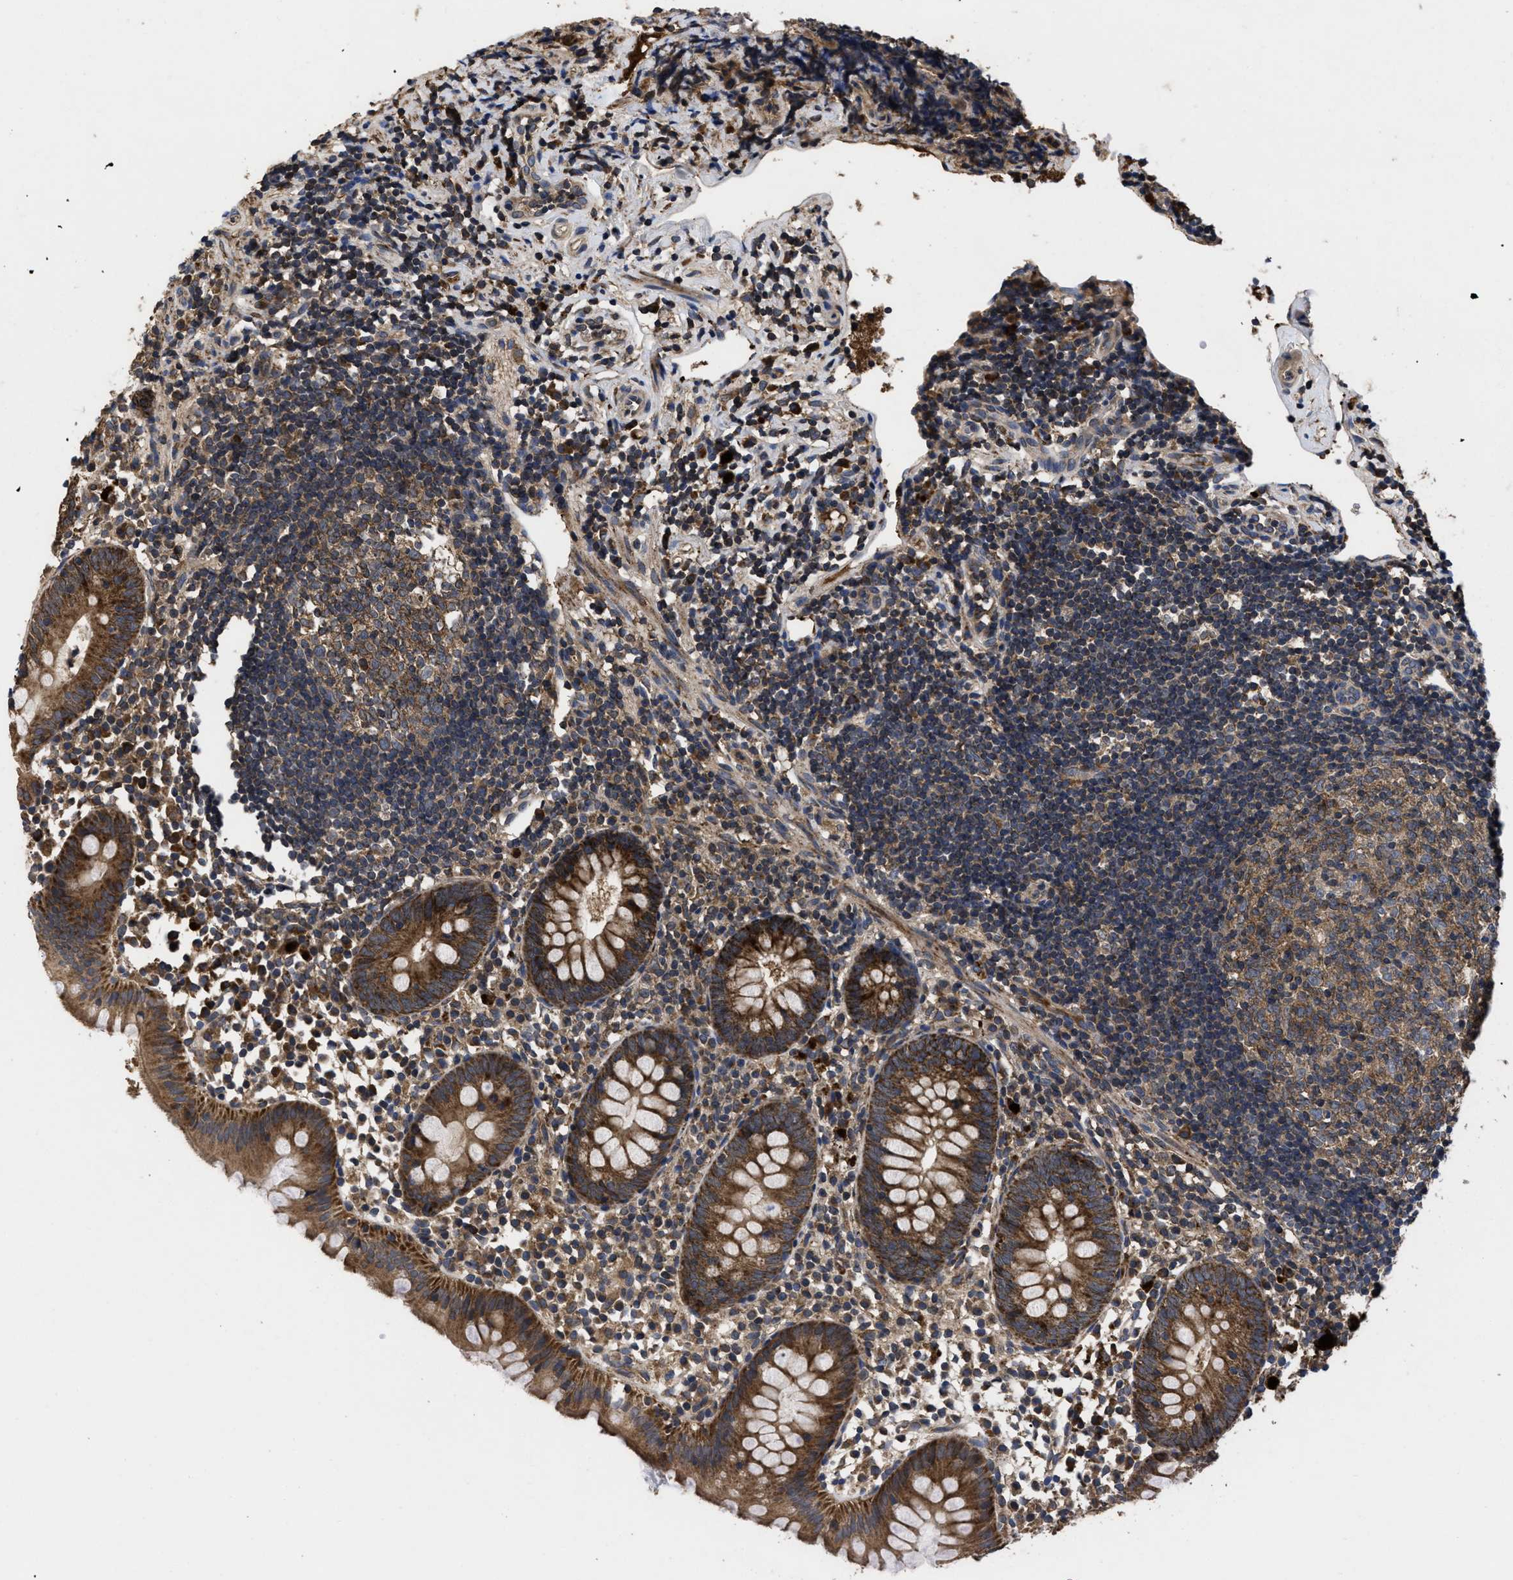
{"staining": {"intensity": "strong", "quantity": ">75%", "location": "cytoplasmic/membranous"}, "tissue": "appendix", "cell_type": "Glandular cells", "image_type": "normal", "snomed": [{"axis": "morphology", "description": "Normal tissue, NOS"}, {"axis": "topography", "description": "Appendix"}], "caption": "Protein staining of benign appendix exhibits strong cytoplasmic/membranous expression in approximately >75% of glandular cells.", "gene": "LRRC3", "patient": {"sex": "female", "age": 20}}